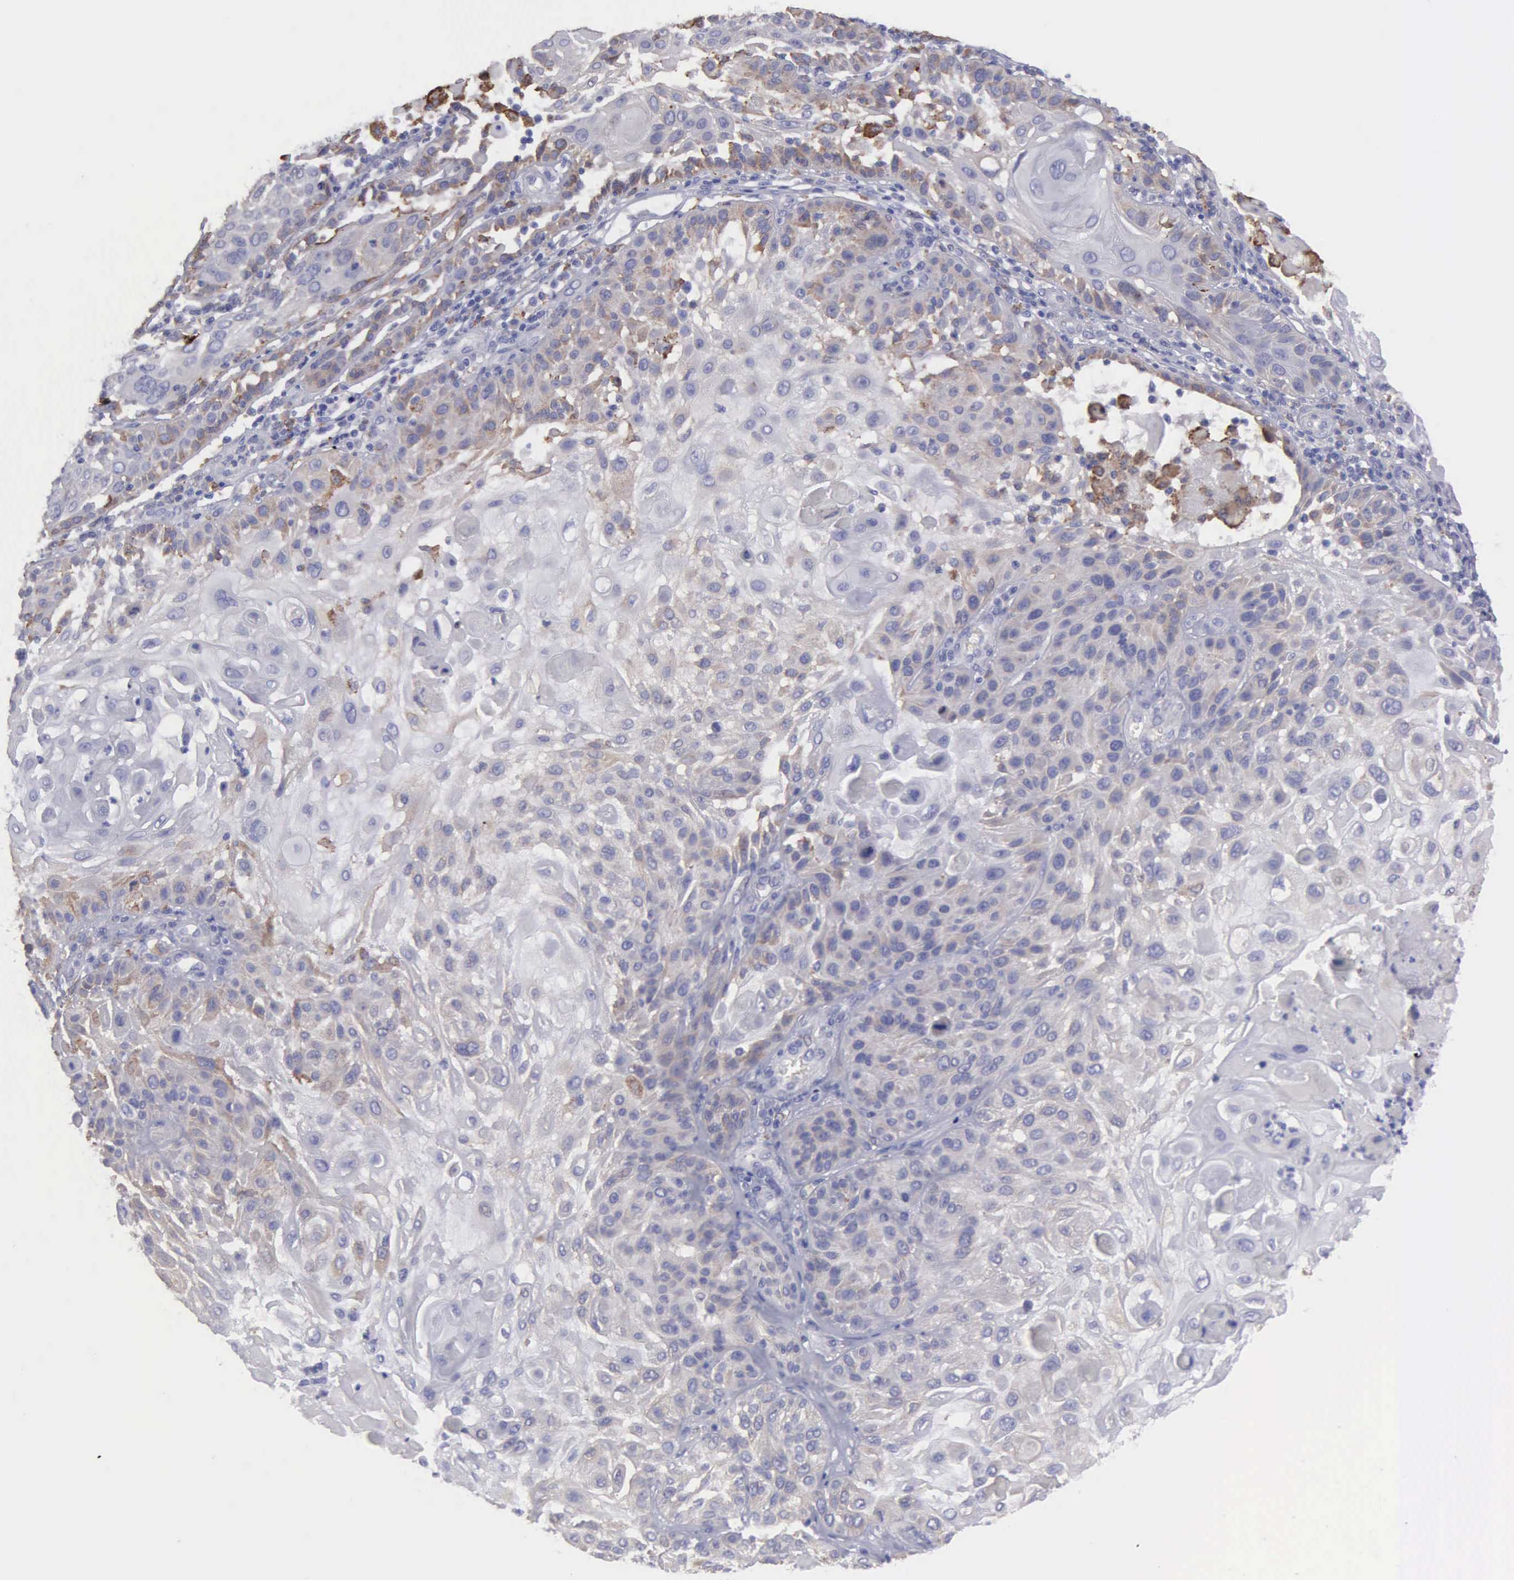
{"staining": {"intensity": "weak", "quantity": "<25%", "location": "cytoplasmic/membranous"}, "tissue": "skin cancer", "cell_type": "Tumor cells", "image_type": "cancer", "snomed": [{"axis": "morphology", "description": "Squamous cell carcinoma, NOS"}, {"axis": "topography", "description": "Skin"}], "caption": "Tumor cells are negative for protein expression in human skin cancer (squamous cell carcinoma).", "gene": "TYRP1", "patient": {"sex": "female", "age": 89}}